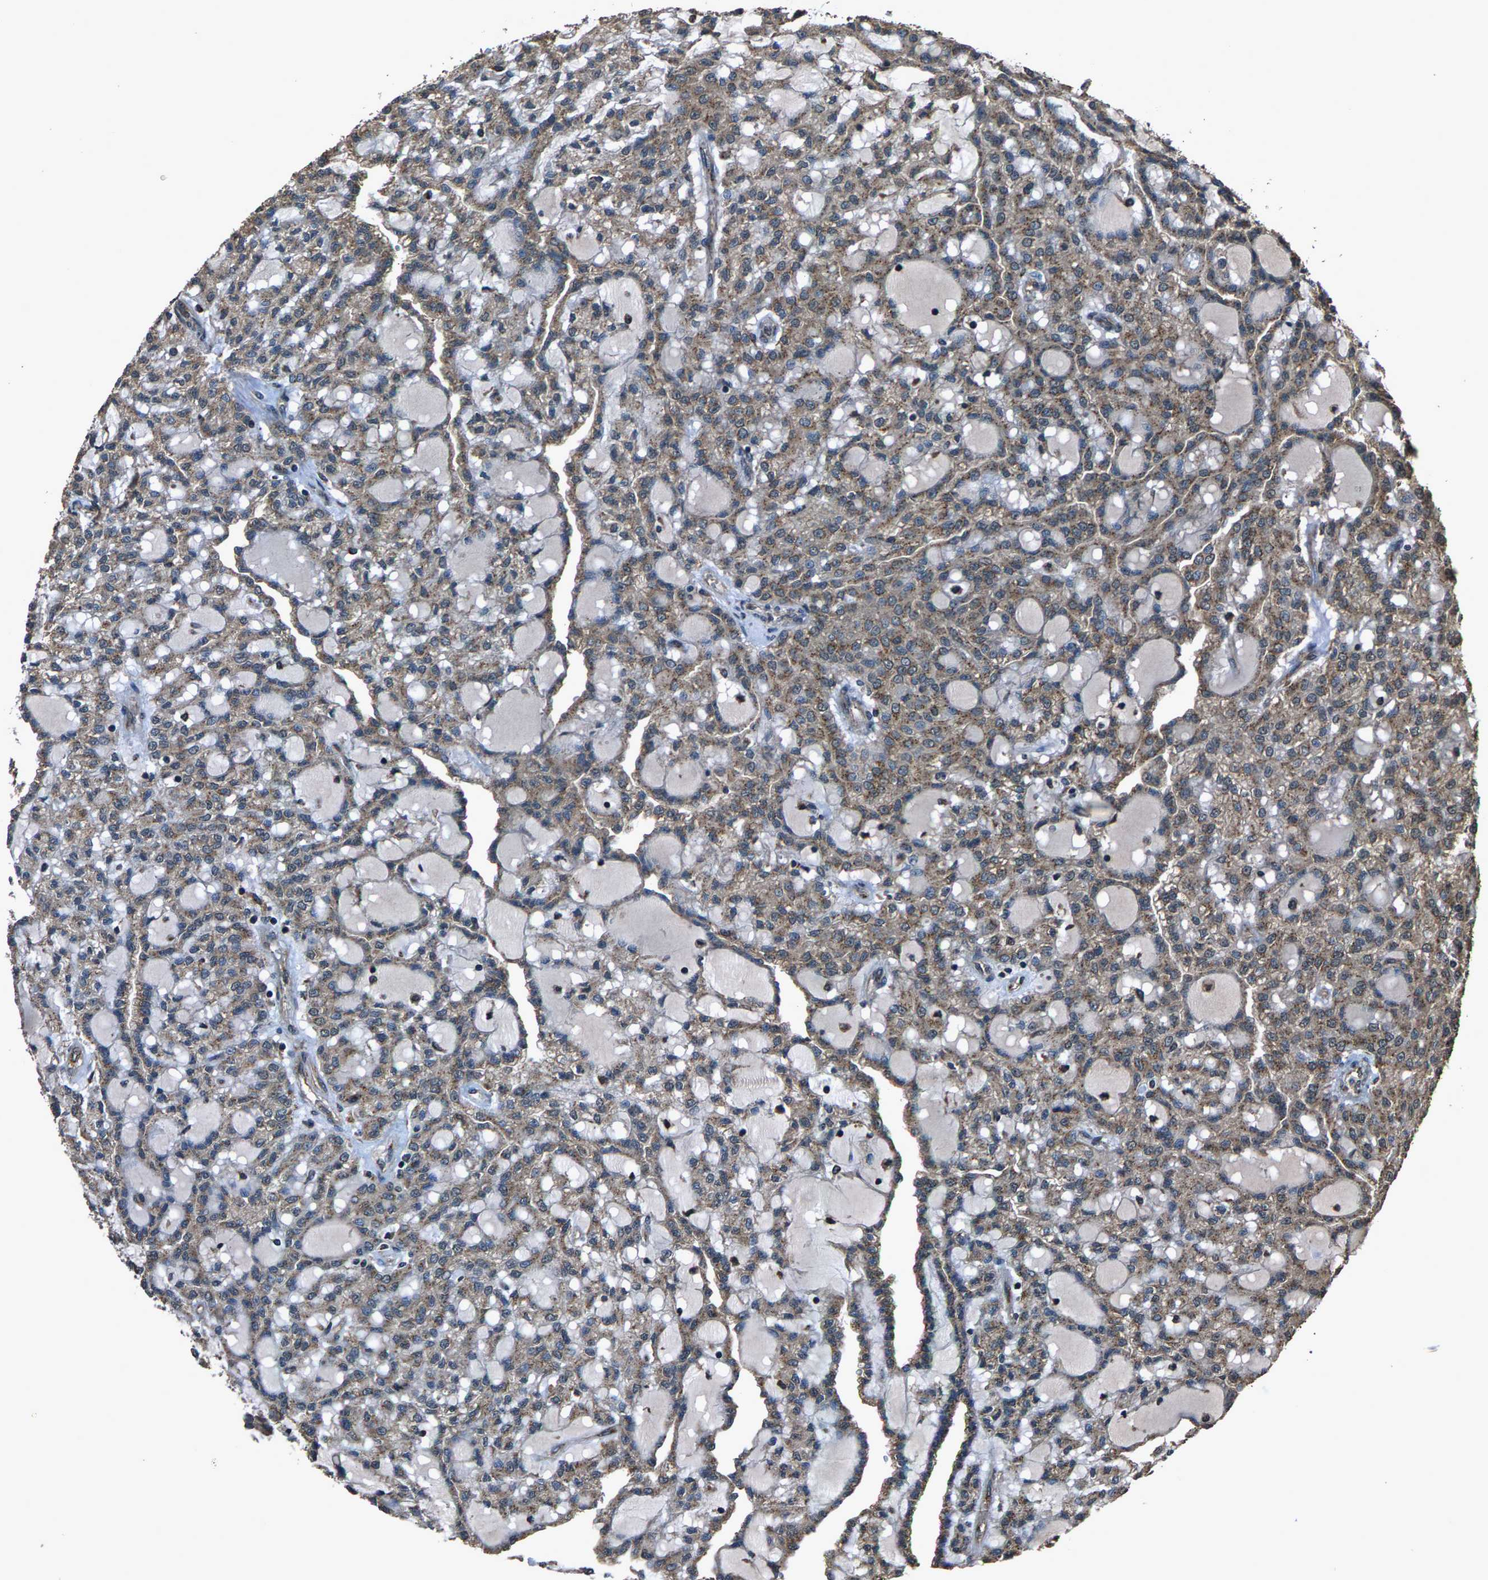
{"staining": {"intensity": "moderate", "quantity": ">75%", "location": "cytoplasmic/membranous"}, "tissue": "renal cancer", "cell_type": "Tumor cells", "image_type": "cancer", "snomed": [{"axis": "morphology", "description": "Adenocarcinoma, NOS"}, {"axis": "topography", "description": "Kidney"}], "caption": "This is an image of IHC staining of renal adenocarcinoma, which shows moderate positivity in the cytoplasmic/membranous of tumor cells.", "gene": "SLC38A10", "patient": {"sex": "male", "age": 63}}